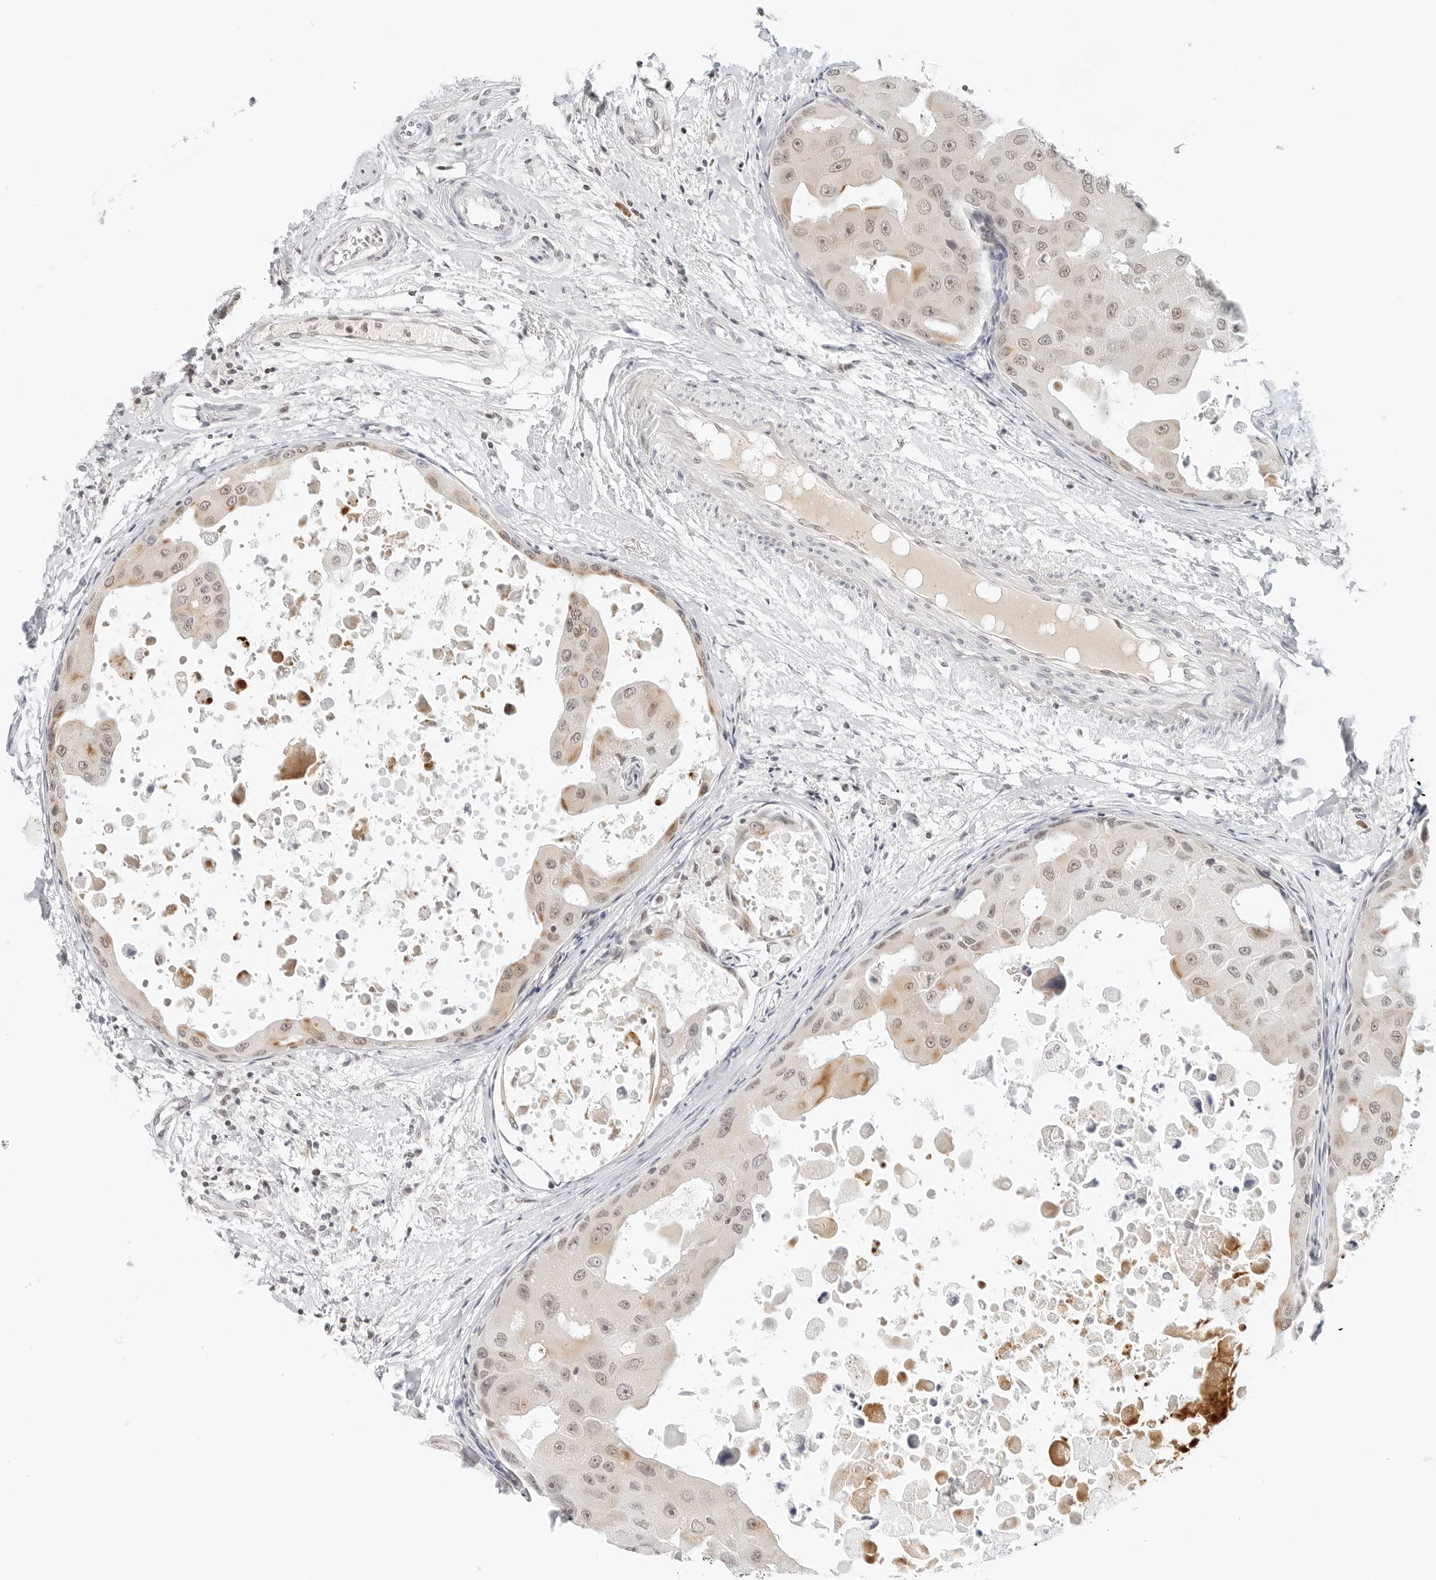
{"staining": {"intensity": "moderate", "quantity": "<25%", "location": "nuclear"}, "tissue": "breast cancer", "cell_type": "Tumor cells", "image_type": "cancer", "snomed": [{"axis": "morphology", "description": "Duct carcinoma"}, {"axis": "topography", "description": "Breast"}], "caption": "A brown stain labels moderate nuclear staining of a protein in breast cancer (intraductal carcinoma) tumor cells.", "gene": "NEO1", "patient": {"sex": "female", "age": 27}}